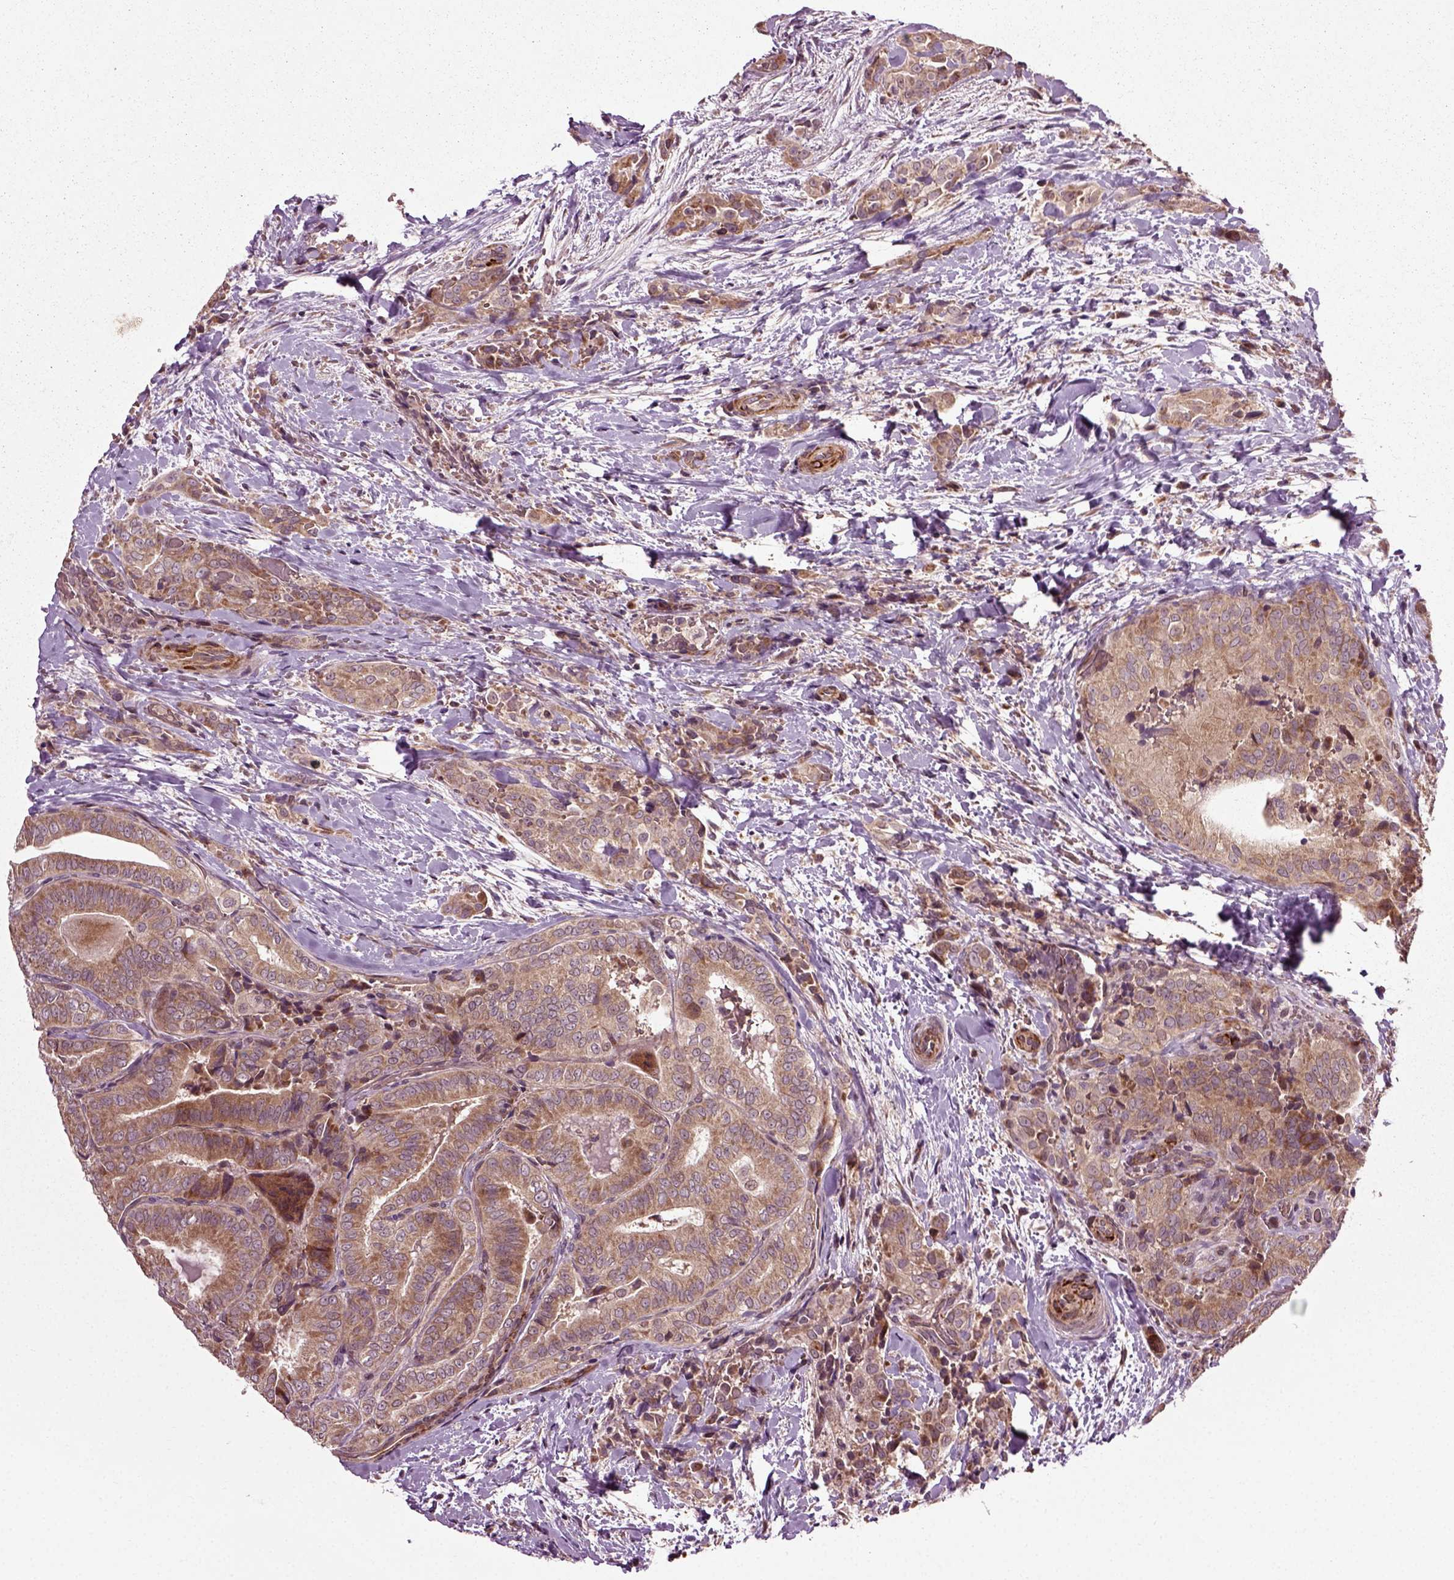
{"staining": {"intensity": "moderate", "quantity": ">75%", "location": "cytoplasmic/membranous"}, "tissue": "thyroid cancer", "cell_type": "Tumor cells", "image_type": "cancer", "snomed": [{"axis": "morphology", "description": "Papillary adenocarcinoma, NOS"}, {"axis": "topography", "description": "Thyroid gland"}], "caption": "Immunohistochemistry (DAB) staining of human papillary adenocarcinoma (thyroid) demonstrates moderate cytoplasmic/membranous protein expression in about >75% of tumor cells. Nuclei are stained in blue.", "gene": "PLCD3", "patient": {"sex": "male", "age": 61}}